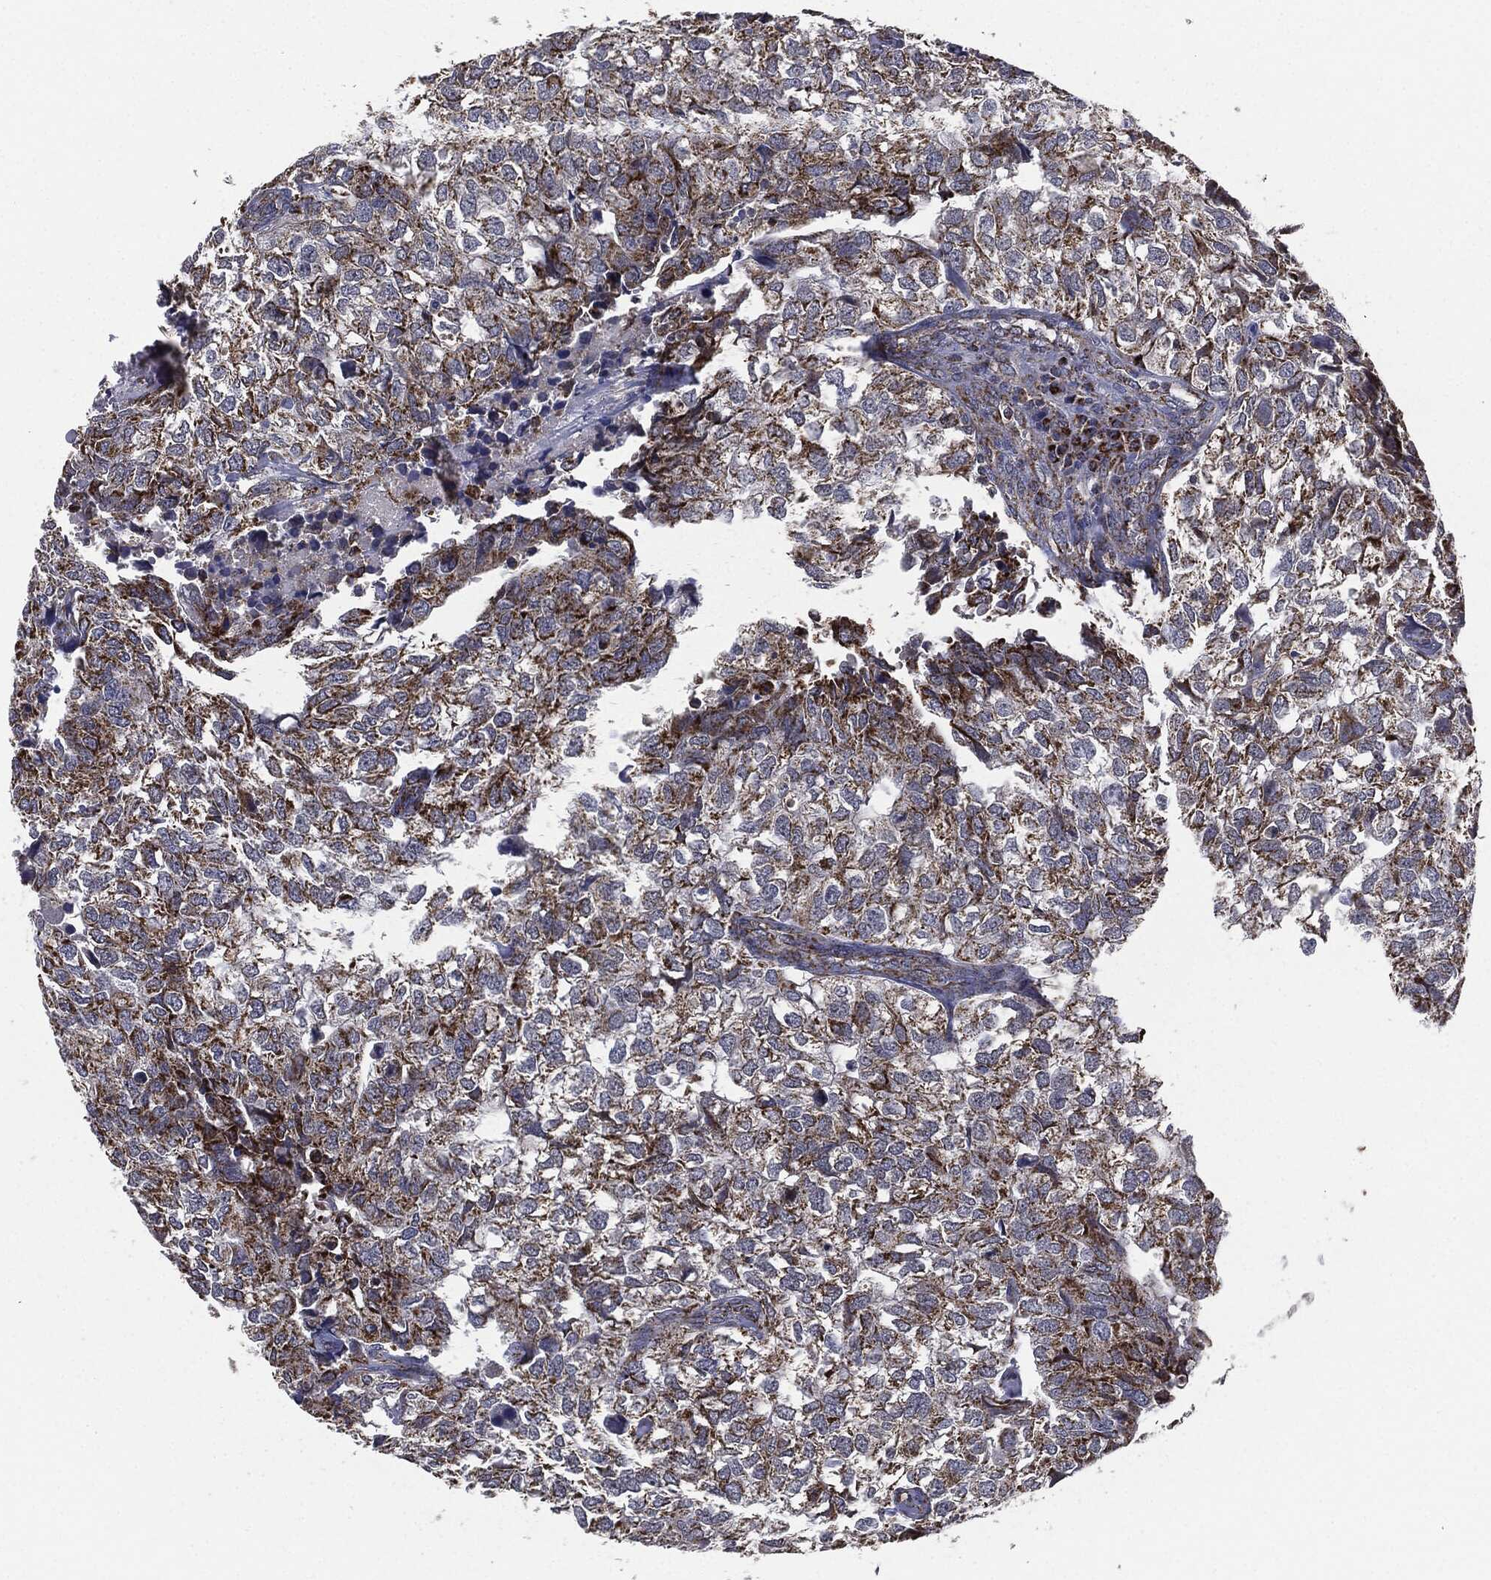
{"staining": {"intensity": "strong", "quantity": ">75%", "location": "cytoplasmic/membranous"}, "tissue": "breast cancer", "cell_type": "Tumor cells", "image_type": "cancer", "snomed": [{"axis": "morphology", "description": "Duct carcinoma"}, {"axis": "topography", "description": "Breast"}], "caption": "Human breast invasive ductal carcinoma stained with a brown dye exhibits strong cytoplasmic/membranous positive expression in approximately >75% of tumor cells.", "gene": "NDUFV2", "patient": {"sex": "female", "age": 30}}